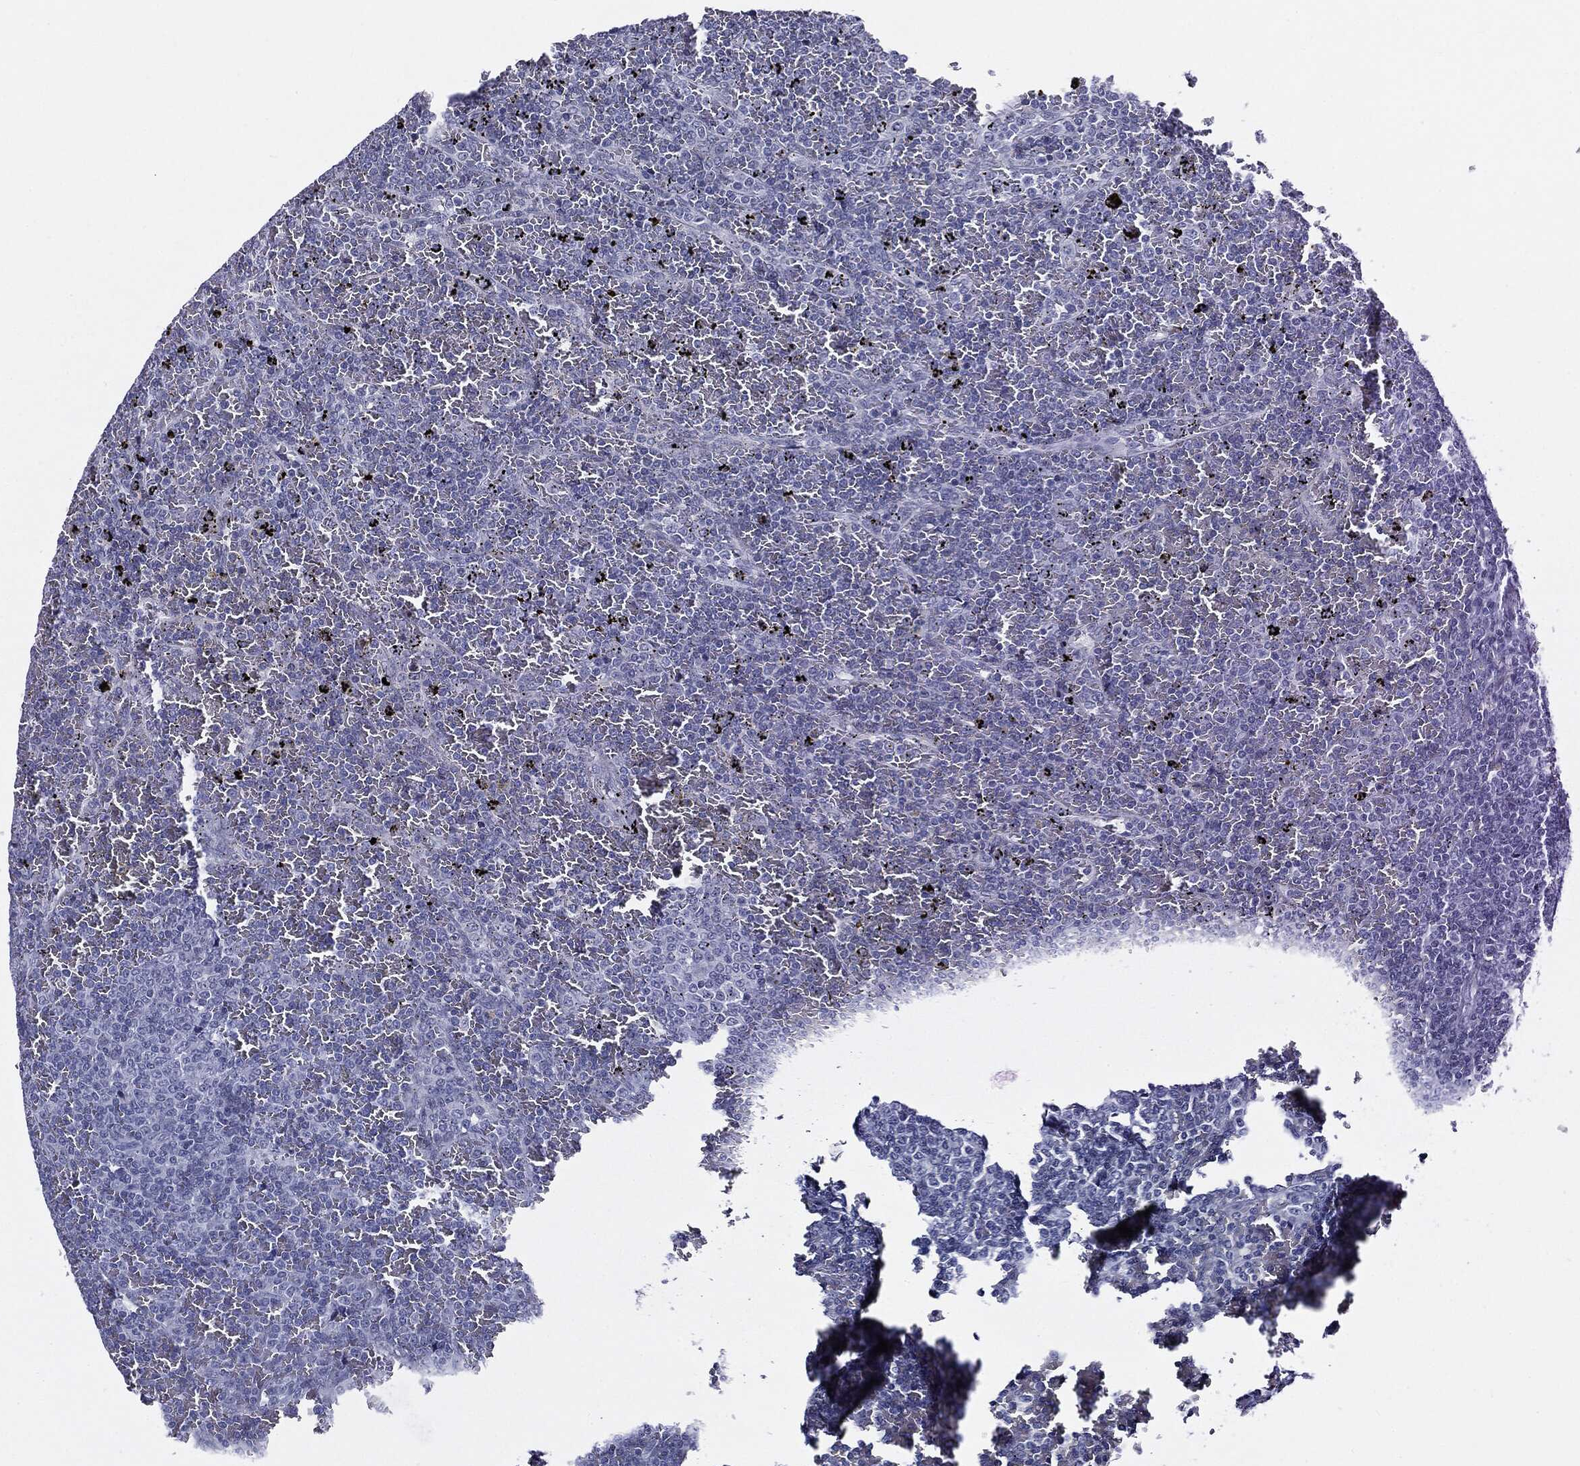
{"staining": {"intensity": "negative", "quantity": "none", "location": "none"}, "tissue": "lymphoma", "cell_type": "Tumor cells", "image_type": "cancer", "snomed": [{"axis": "morphology", "description": "Malignant lymphoma, non-Hodgkin's type, Low grade"}, {"axis": "topography", "description": "Spleen"}], "caption": "Human low-grade malignant lymphoma, non-Hodgkin's type stained for a protein using immunohistochemistry displays no expression in tumor cells.", "gene": "TPO", "patient": {"sex": "female", "age": 77}}